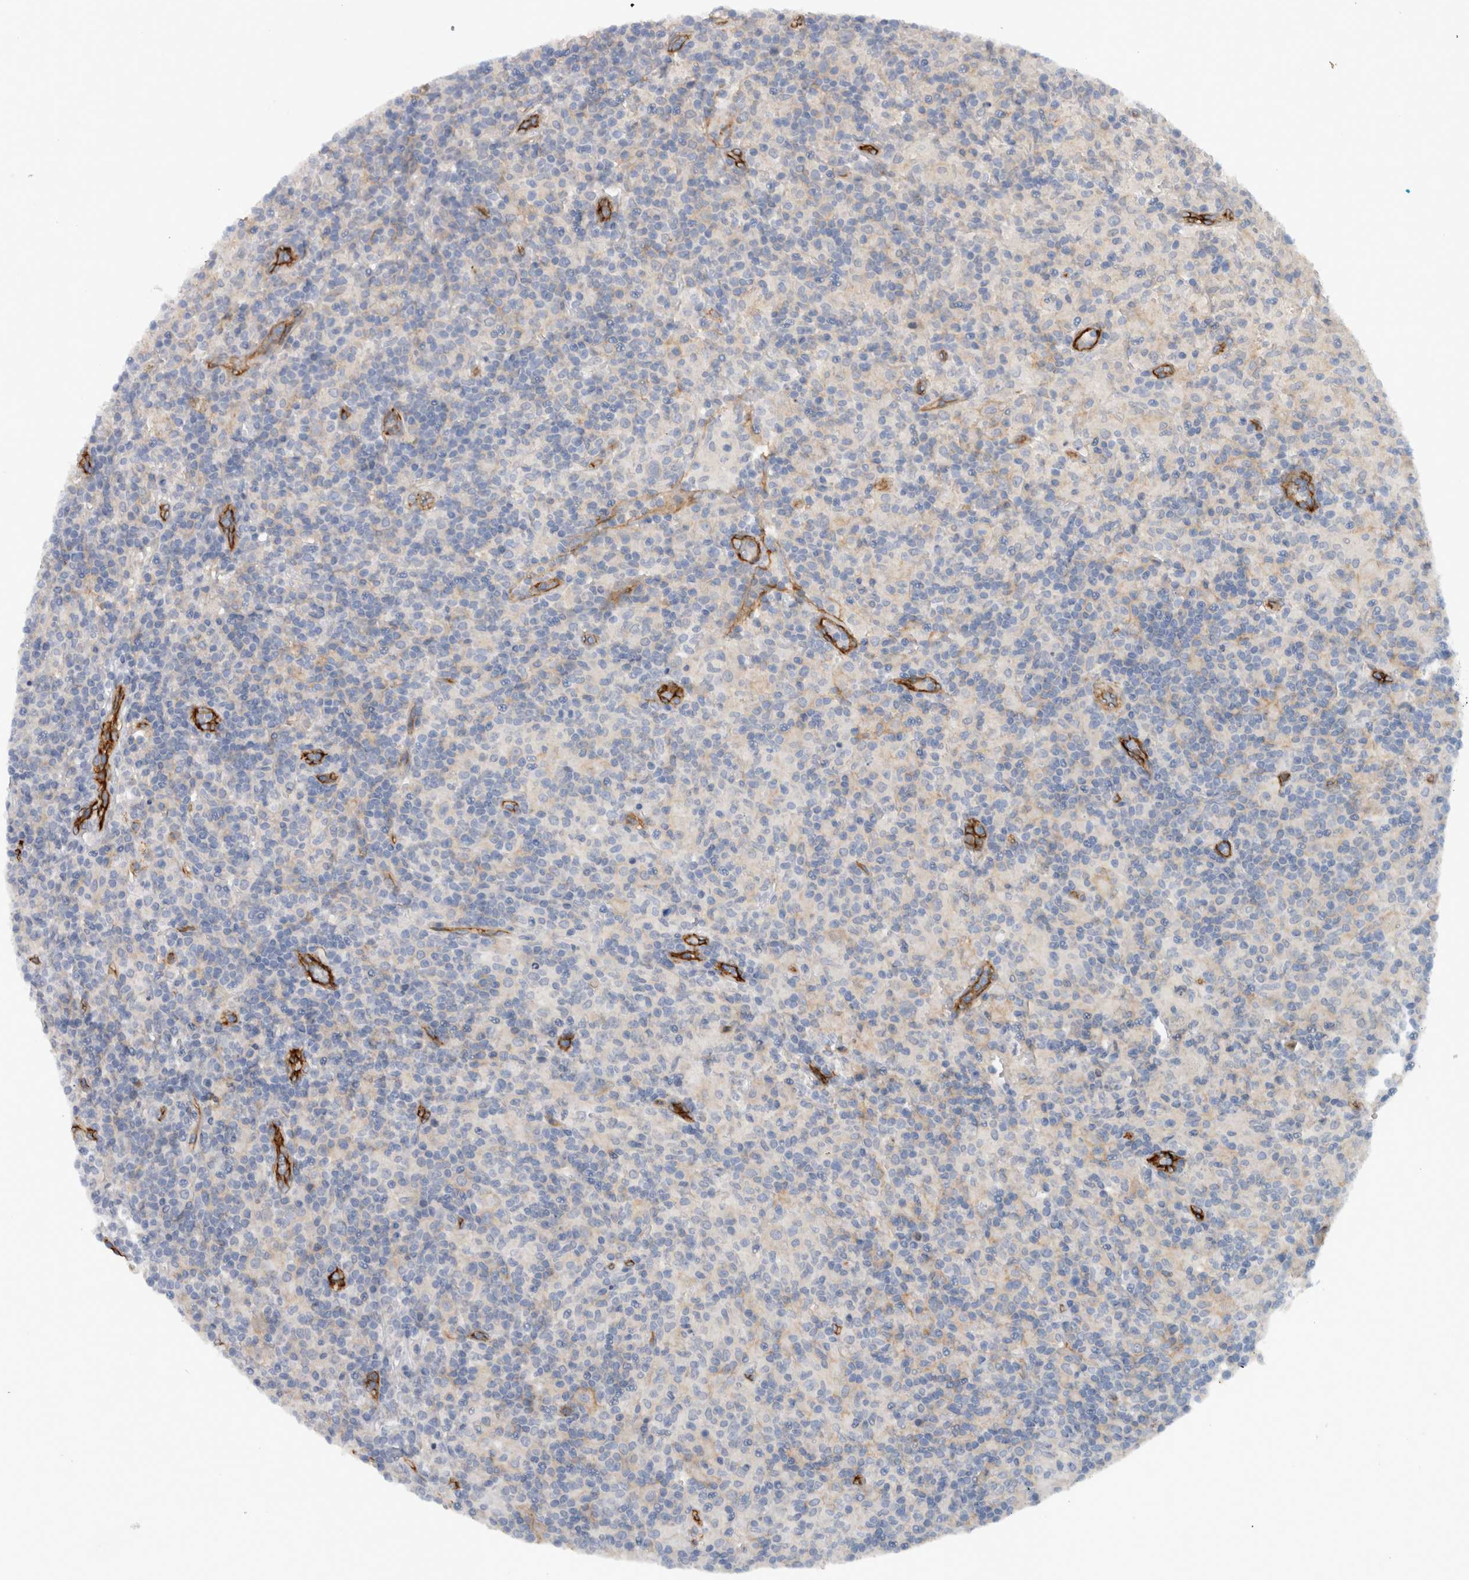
{"staining": {"intensity": "negative", "quantity": "none", "location": "none"}, "tissue": "lymphoma", "cell_type": "Tumor cells", "image_type": "cancer", "snomed": [{"axis": "morphology", "description": "Hodgkin's disease, NOS"}, {"axis": "topography", "description": "Lymph node"}], "caption": "Hodgkin's disease stained for a protein using immunohistochemistry displays no positivity tumor cells.", "gene": "CD59", "patient": {"sex": "male", "age": 70}}